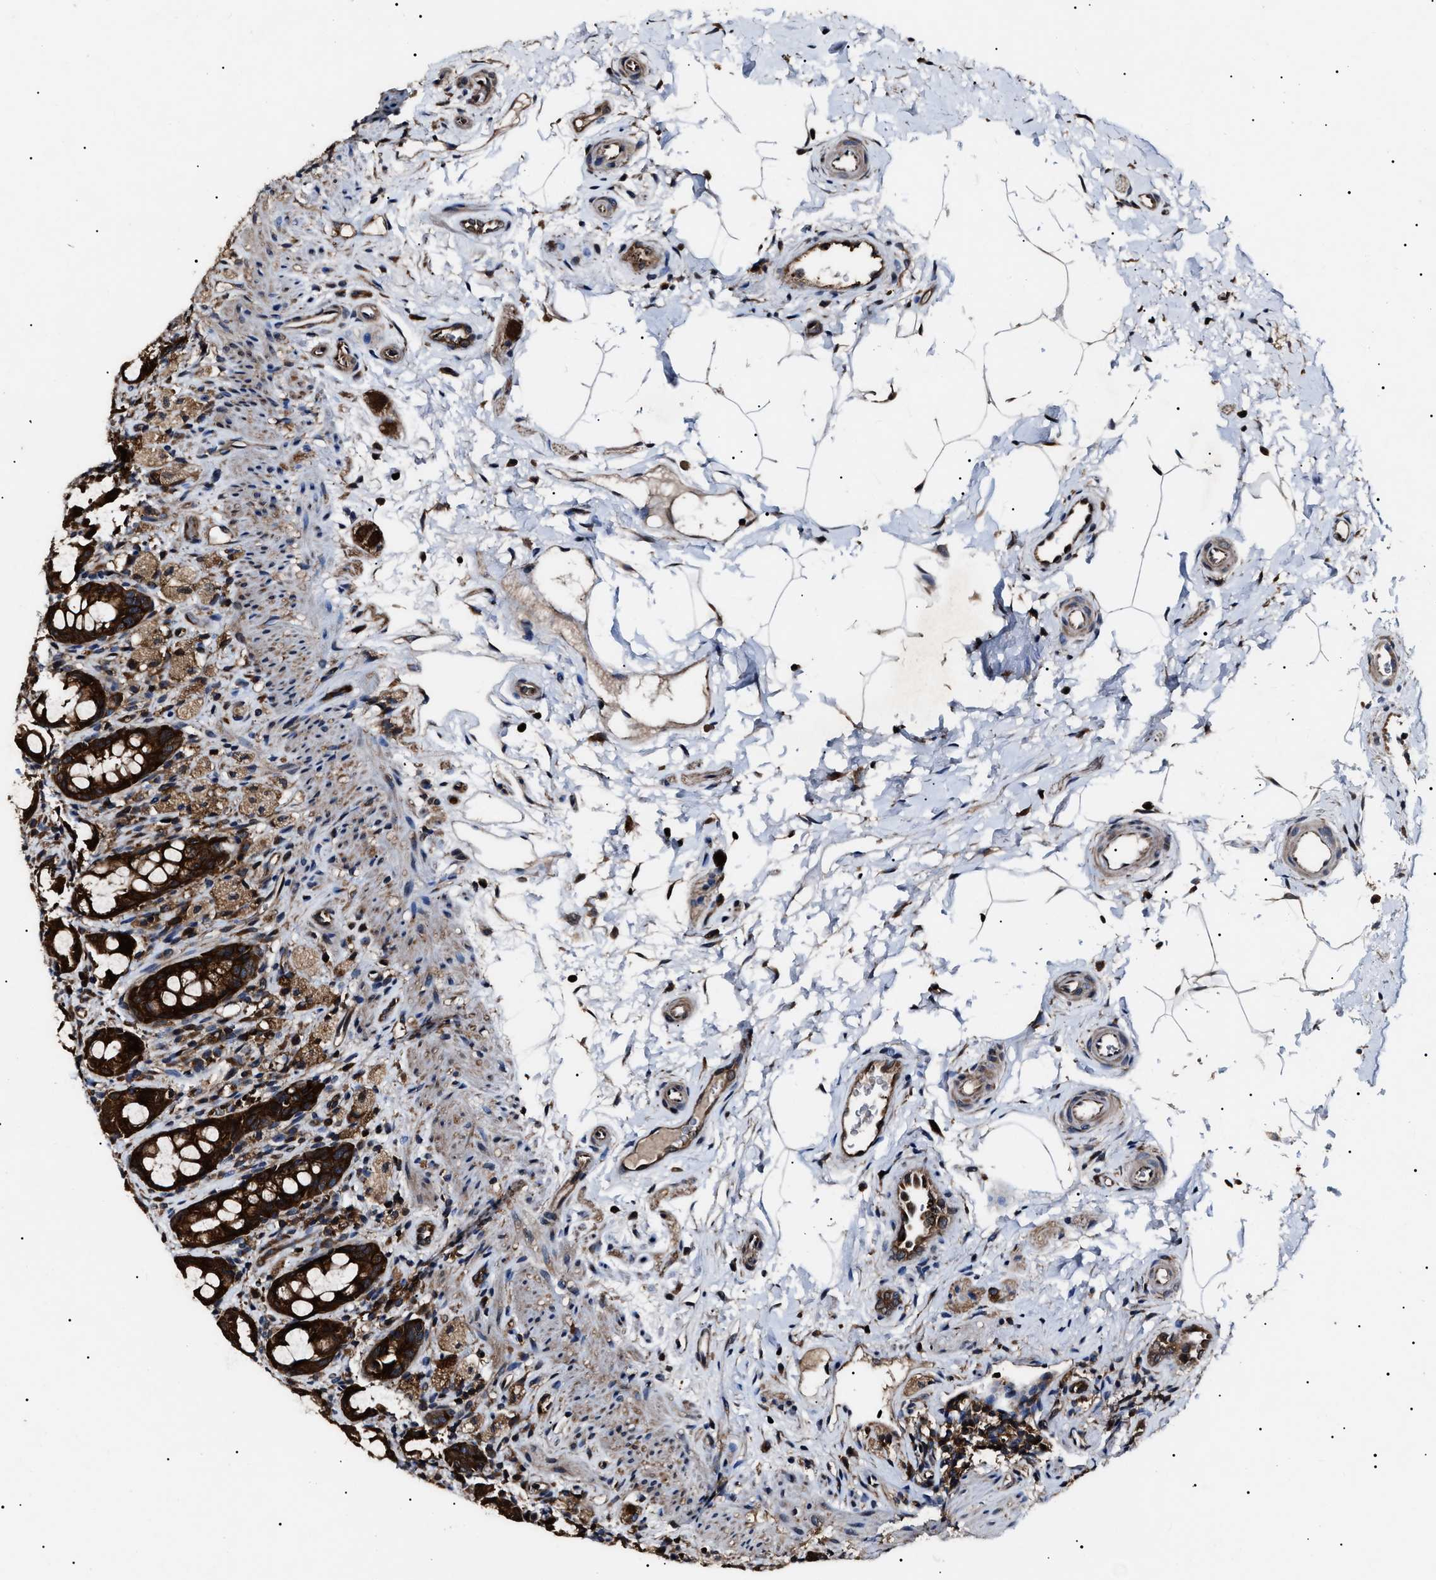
{"staining": {"intensity": "strong", "quantity": ">75%", "location": "cytoplasmic/membranous"}, "tissue": "rectum", "cell_type": "Glandular cells", "image_type": "normal", "snomed": [{"axis": "morphology", "description": "Normal tissue, NOS"}, {"axis": "topography", "description": "Rectum"}], "caption": "Protein expression analysis of unremarkable rectum displays strong cytoplasmic/membranous expression in about >75% of glandular cells. (DAB (3,3'-diaminobenzidine) IHC with brightfield microscopy, high magnification).", "gene": "CCT8", "patient": {"sex": "male", "age": 44}}